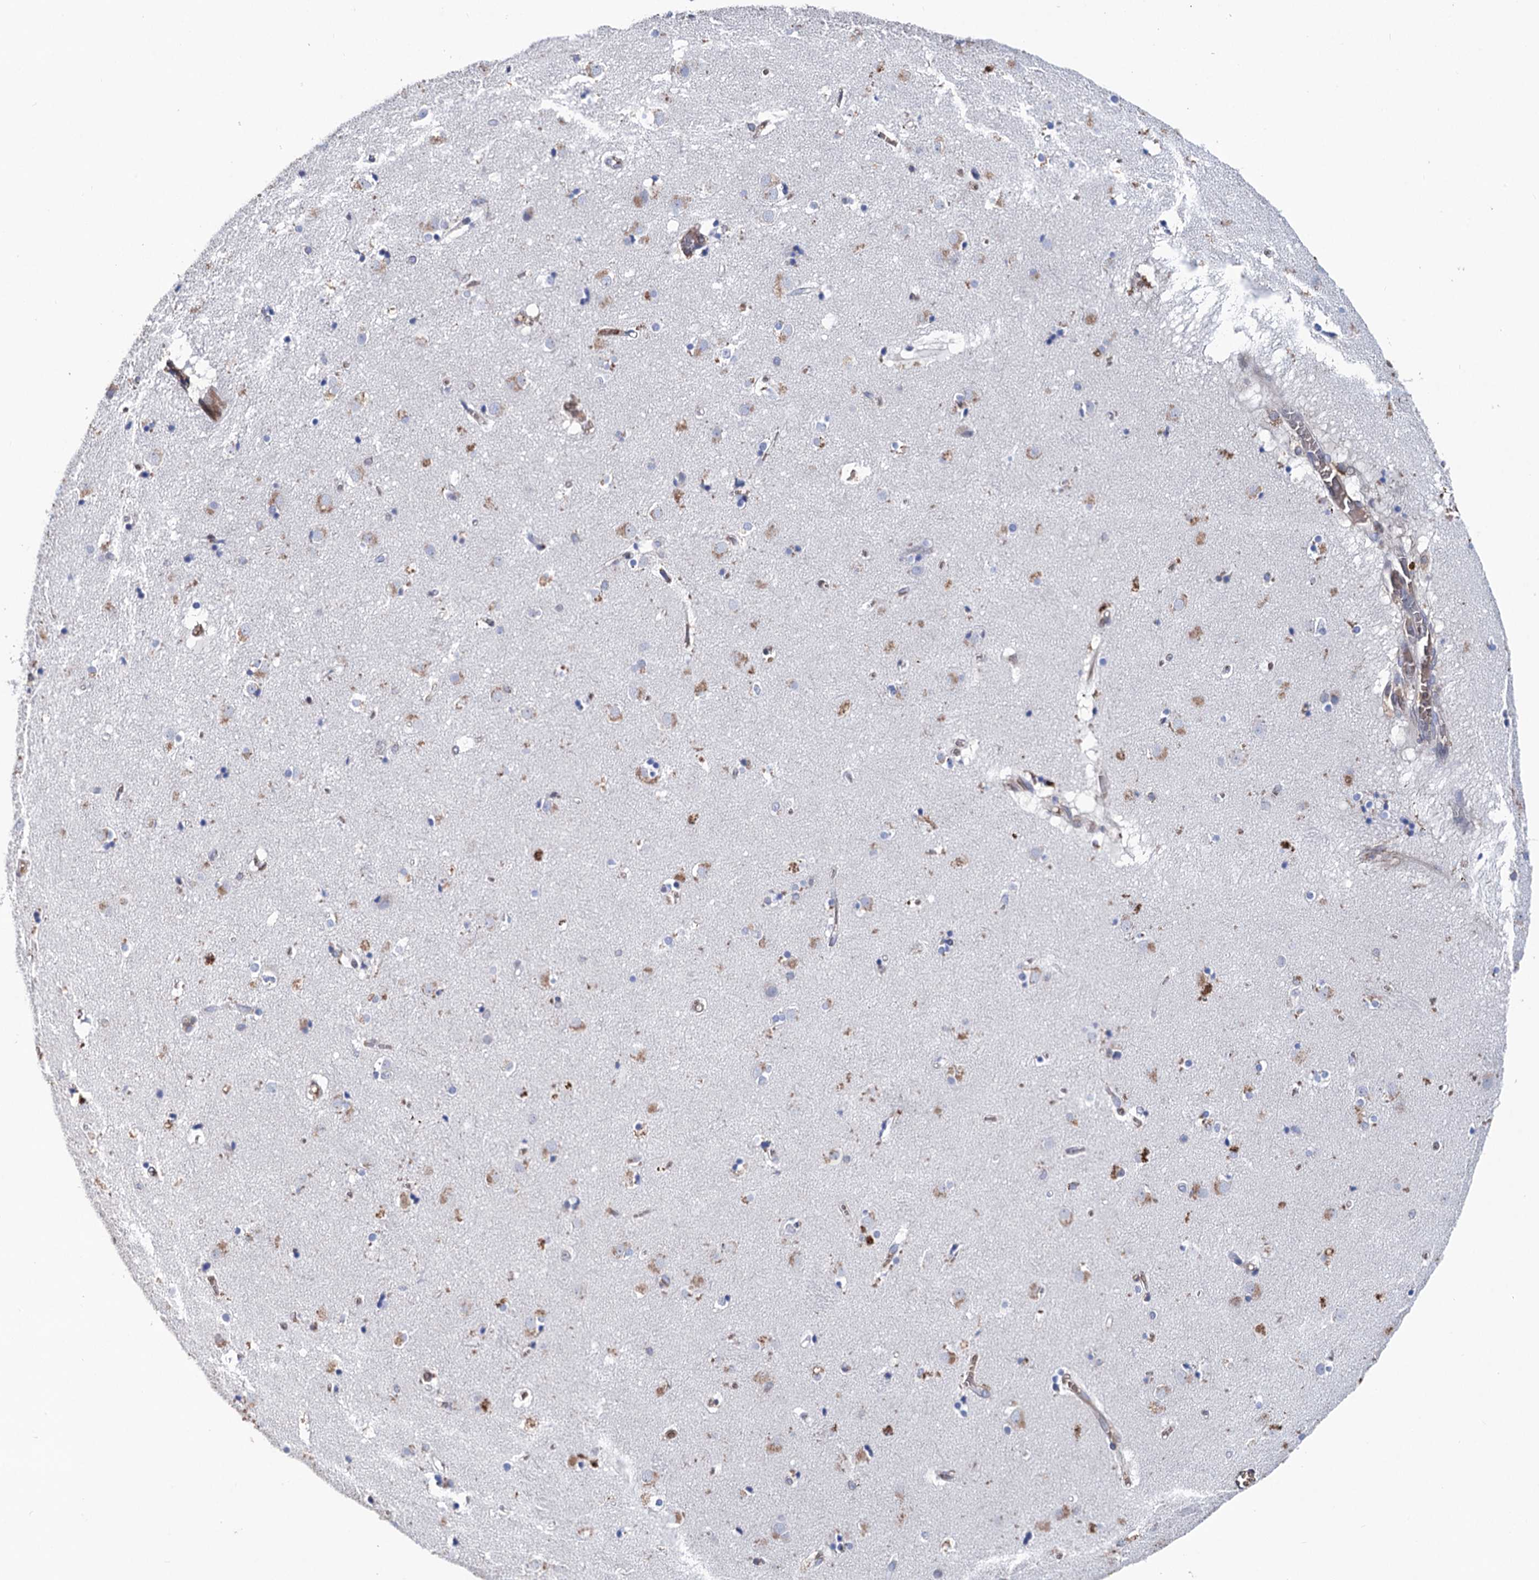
{"staining": {"intensity": "moderate", "quantity": "25%-75%", "location": "cytoplasmic/membranous"}, "tissue": "caudate", "cell_type": "Glial cells", "image_type": "normal", "snomed": [{"axis": "morphology", "description": "Normal tissue, NOS"}, {"axis": "topography", "description": "Lateral ventricle wall"}], "caption": "Unremarkable caudate was stained to show a protein in brown. There is medium levels of moderate cytoplasmic/membranous expression in about 25%-75% of glial cells. The staining is performed using DAB brown chromogen to label protein expression. The nuclei are counter-stained blue using hematoxylin.", "gene": "STING1", "patient": {"sex": "male", "age": 70}}